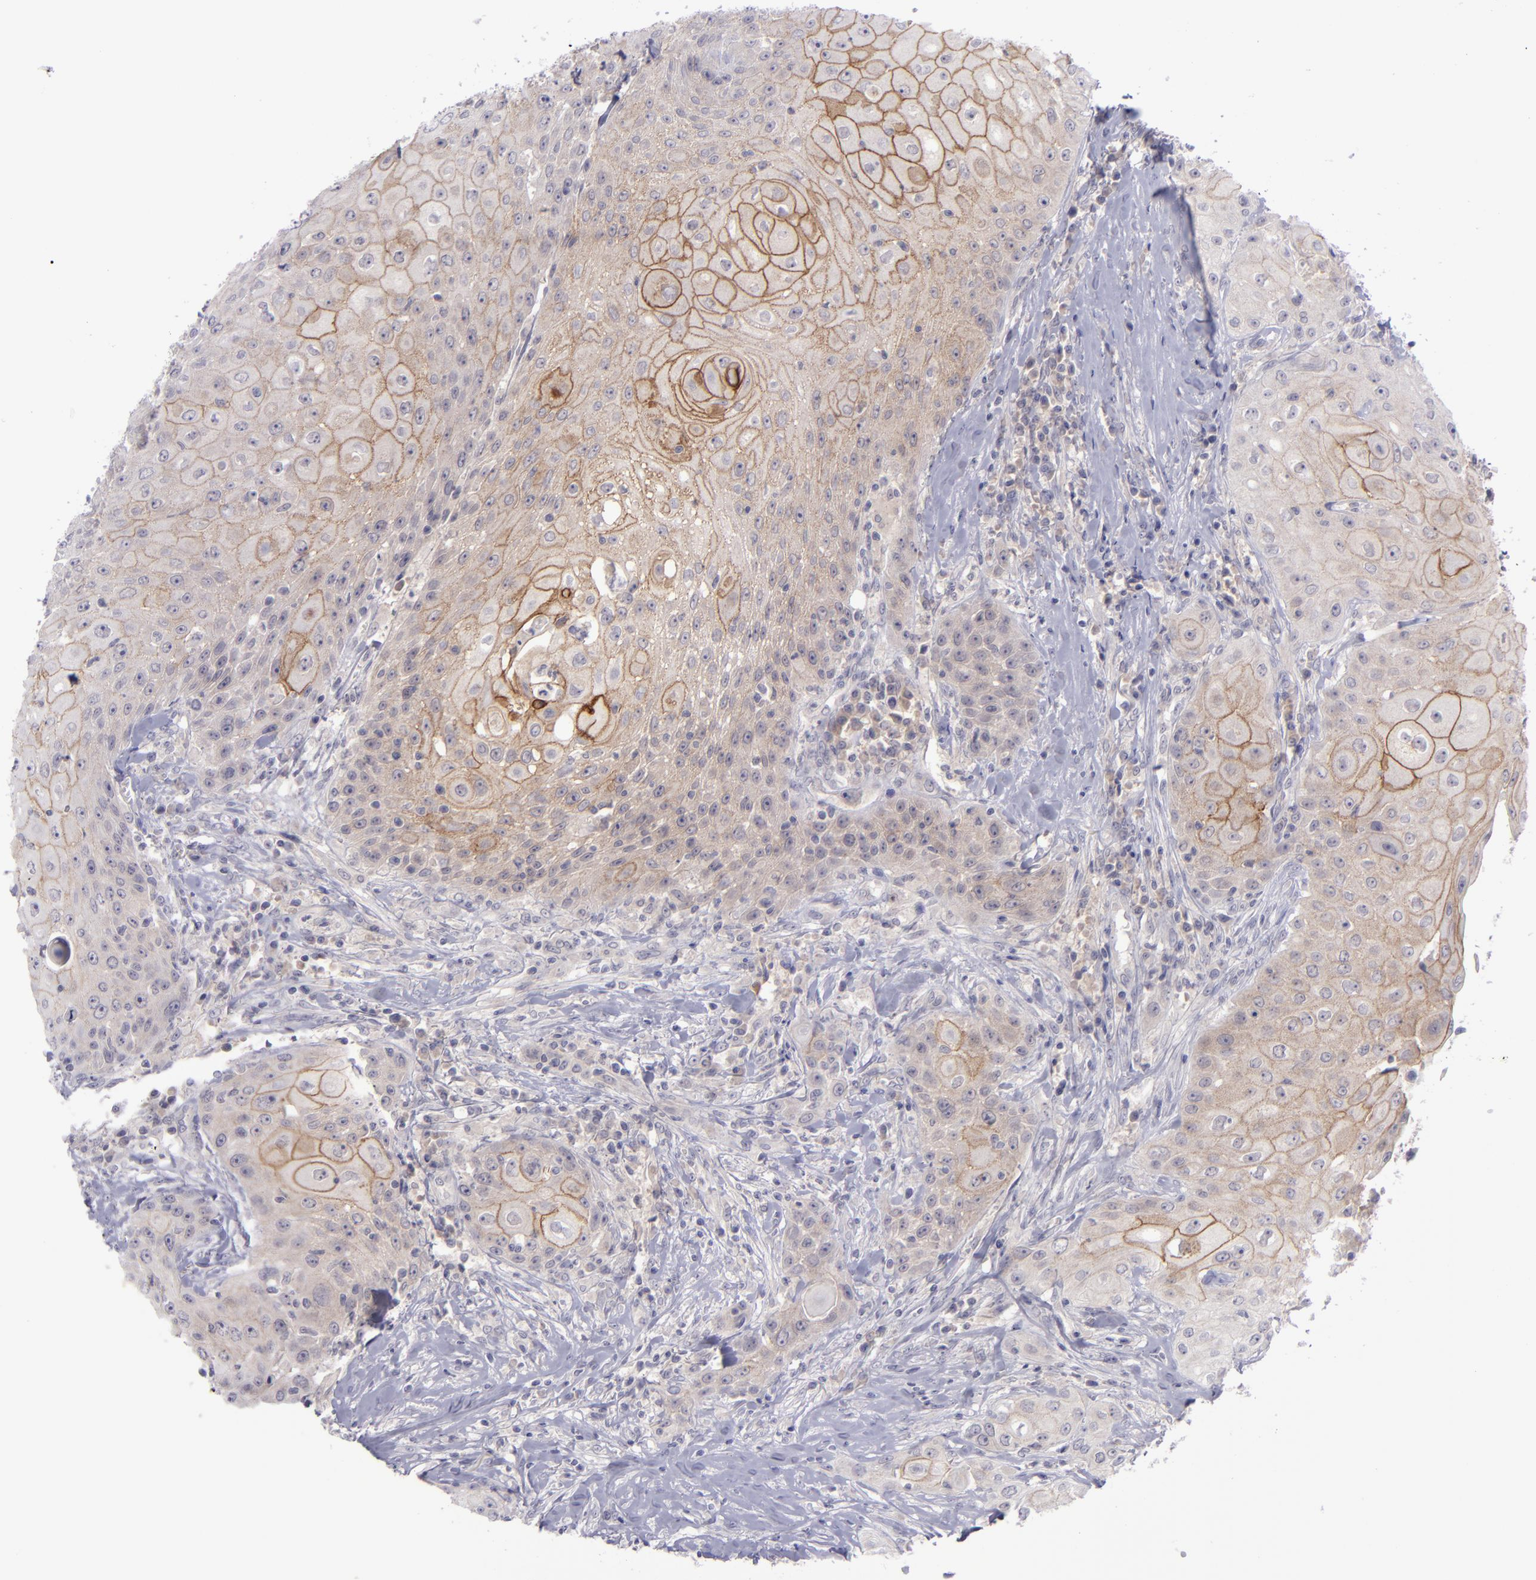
{"staining": {"intensity": "weak", "quantity": ">75%", "location": "cytoplasmic/membranous"}, "tissue": "head and neck cancer", "cell_type": "Tumor cells", "image_type": "cancer", "snomed": [{"axis": "morphology", "description": "Squamous cell carcinoma, NOS"}, {"axis": "topography", "description": "Oral tissue"}, {"axis": "topography", "description": "Head-Neck"}], "caption": "Head and neck cancer (squamous cell carcinoma) stained with a protein marker demonstrates weak staining in tumor cells.", "gene": "EVPL", "patient": {"sex": "female", "age": 82}}